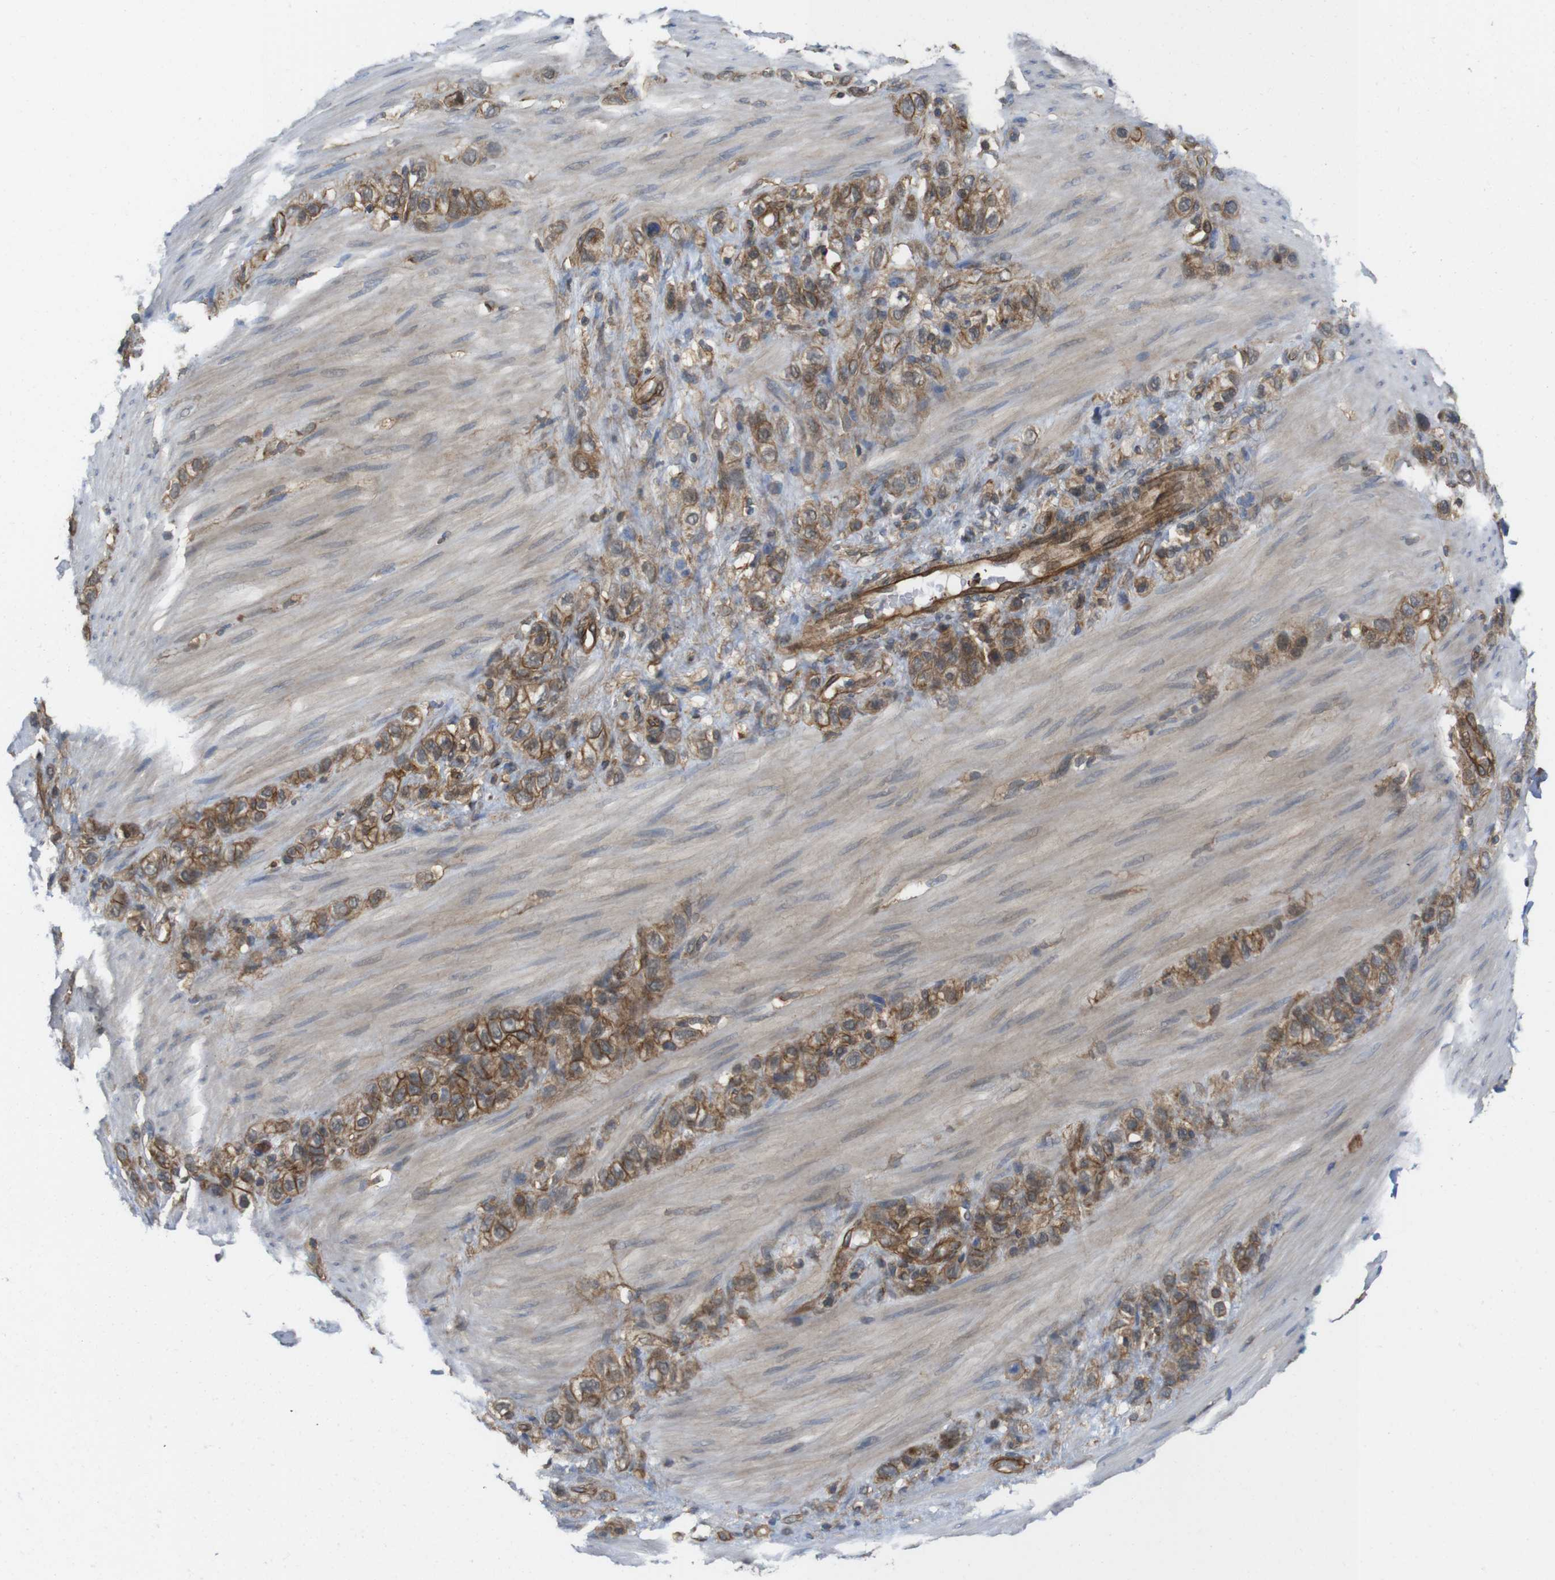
{"staining": {"intensity": "moderate", "quantity": ">75%", "location": "cytoplasmic/membranous"}, "tissue": "stomach cancer", "cell_type": "Tumor cells", "image_type": "cancer", "snomed": [{"axis": "morphology", "description": "Adenocarcinoma, NOS"}, {"axis": "morphology", "description": "Adenocarcinoma, High grade"}, {"axis": "topography", "description": "Stomach, upper"}, {"axis": "topography", "description": "Stomach, lower"}], "caption": "Protein staining of stomach adenocarcinoma tissue exhibits moderate cytoplasmic/membranous expression in approximately >75% of tumor cells.", "gene": "ZDHHC5", "patient": {"sex": "female", "age": 65}}